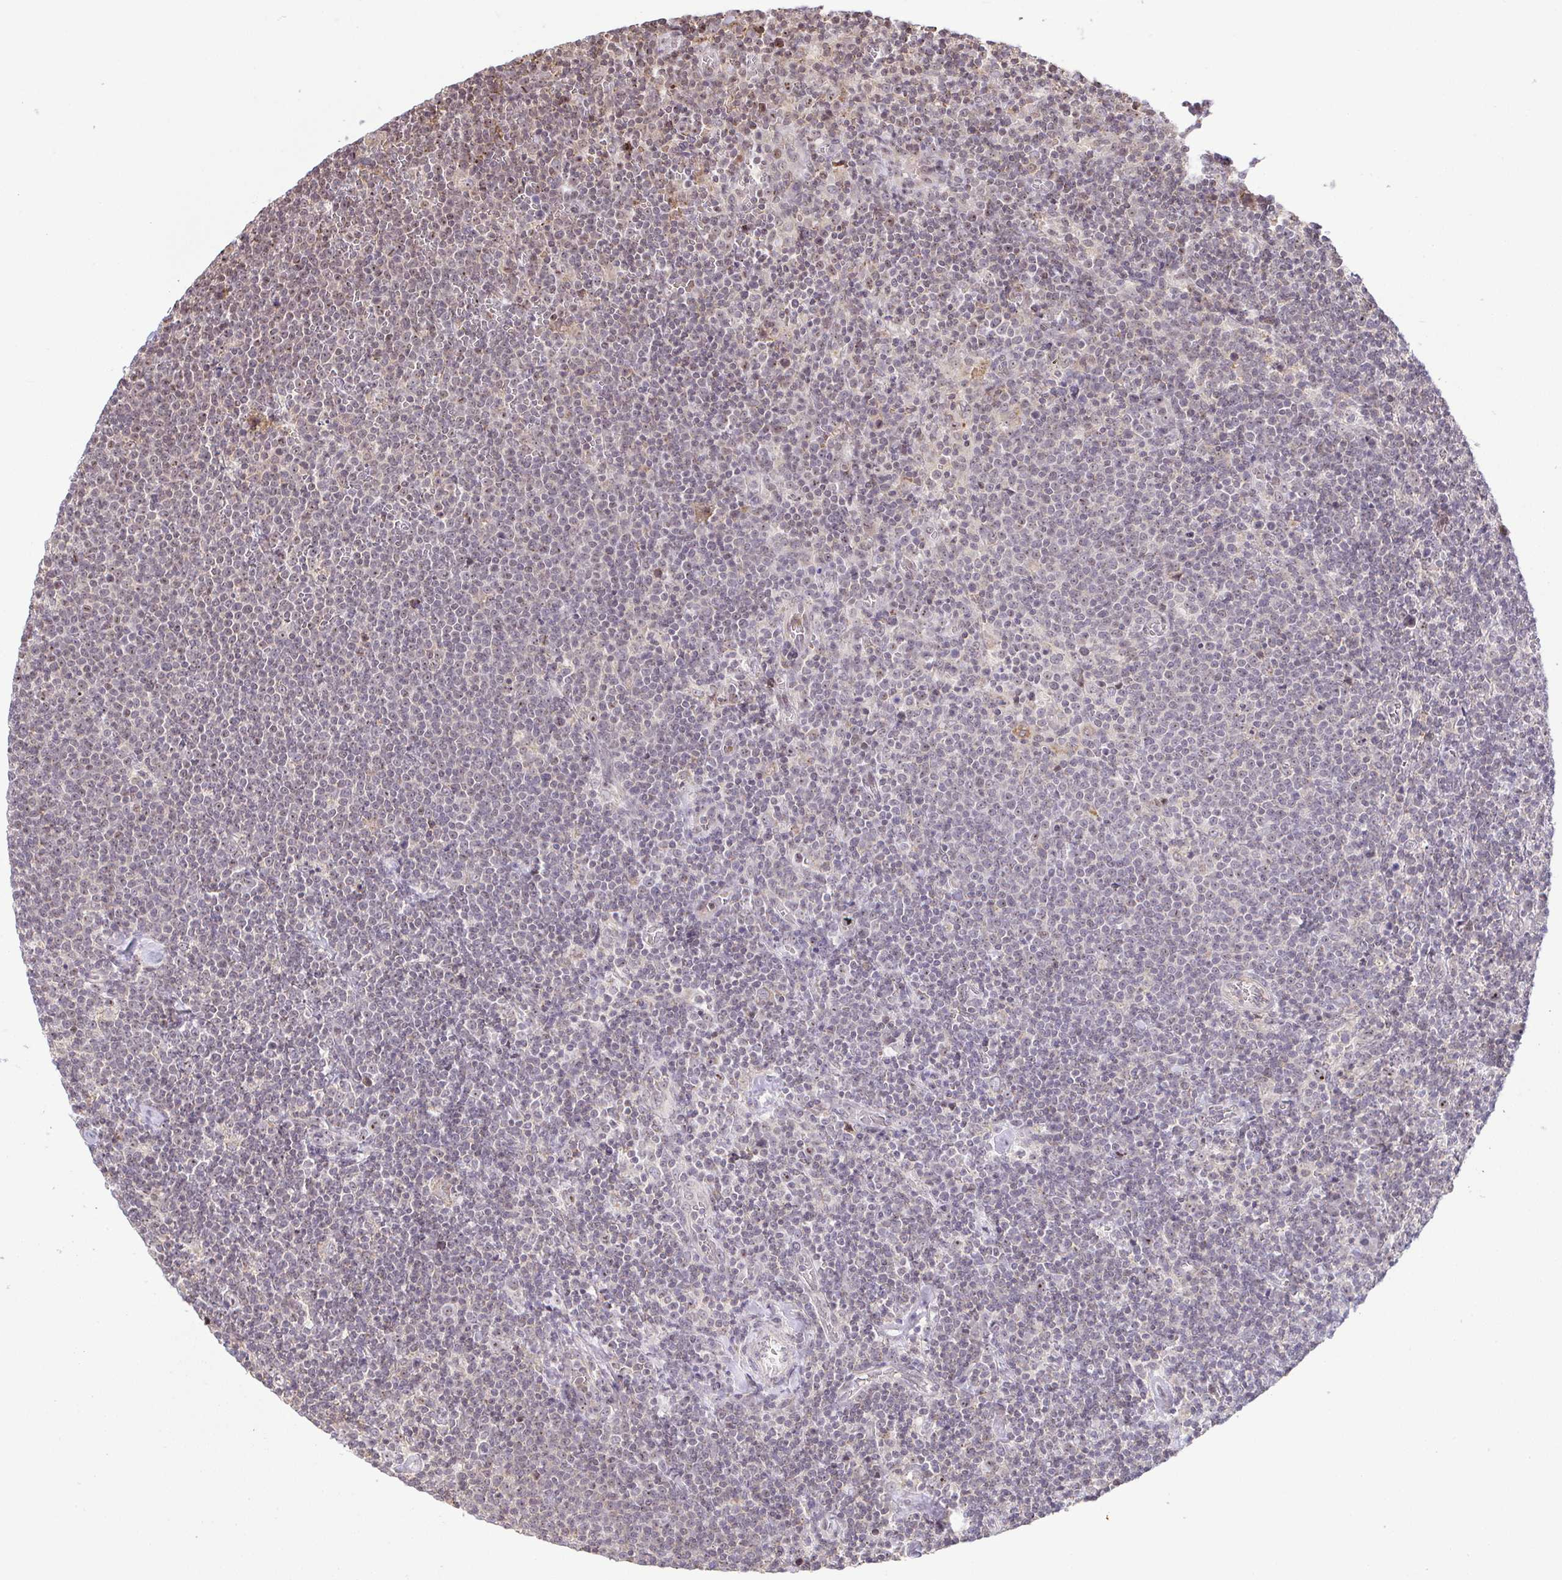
{"staining": {"intensity": "weak", "quantity": "<25%", "location": "nuclear"}, "tissue": "lymphoma", "cell_type": "Tumor cells", "image_type": "cancer", "snomed": [{"axis": "morphology", "description": "Malignant lymphoma, non-Hodgkin's type, High grade"}, {"axis": "topography", "description": "Lymph node"}], "caption": "Image shows no significant protein positivity in tumor cells of malignant lymphoma, non-Hodgkin's type (high-grade).", "gene": "RSL24D1", "patient": {"sex": "male", "age": 61}}